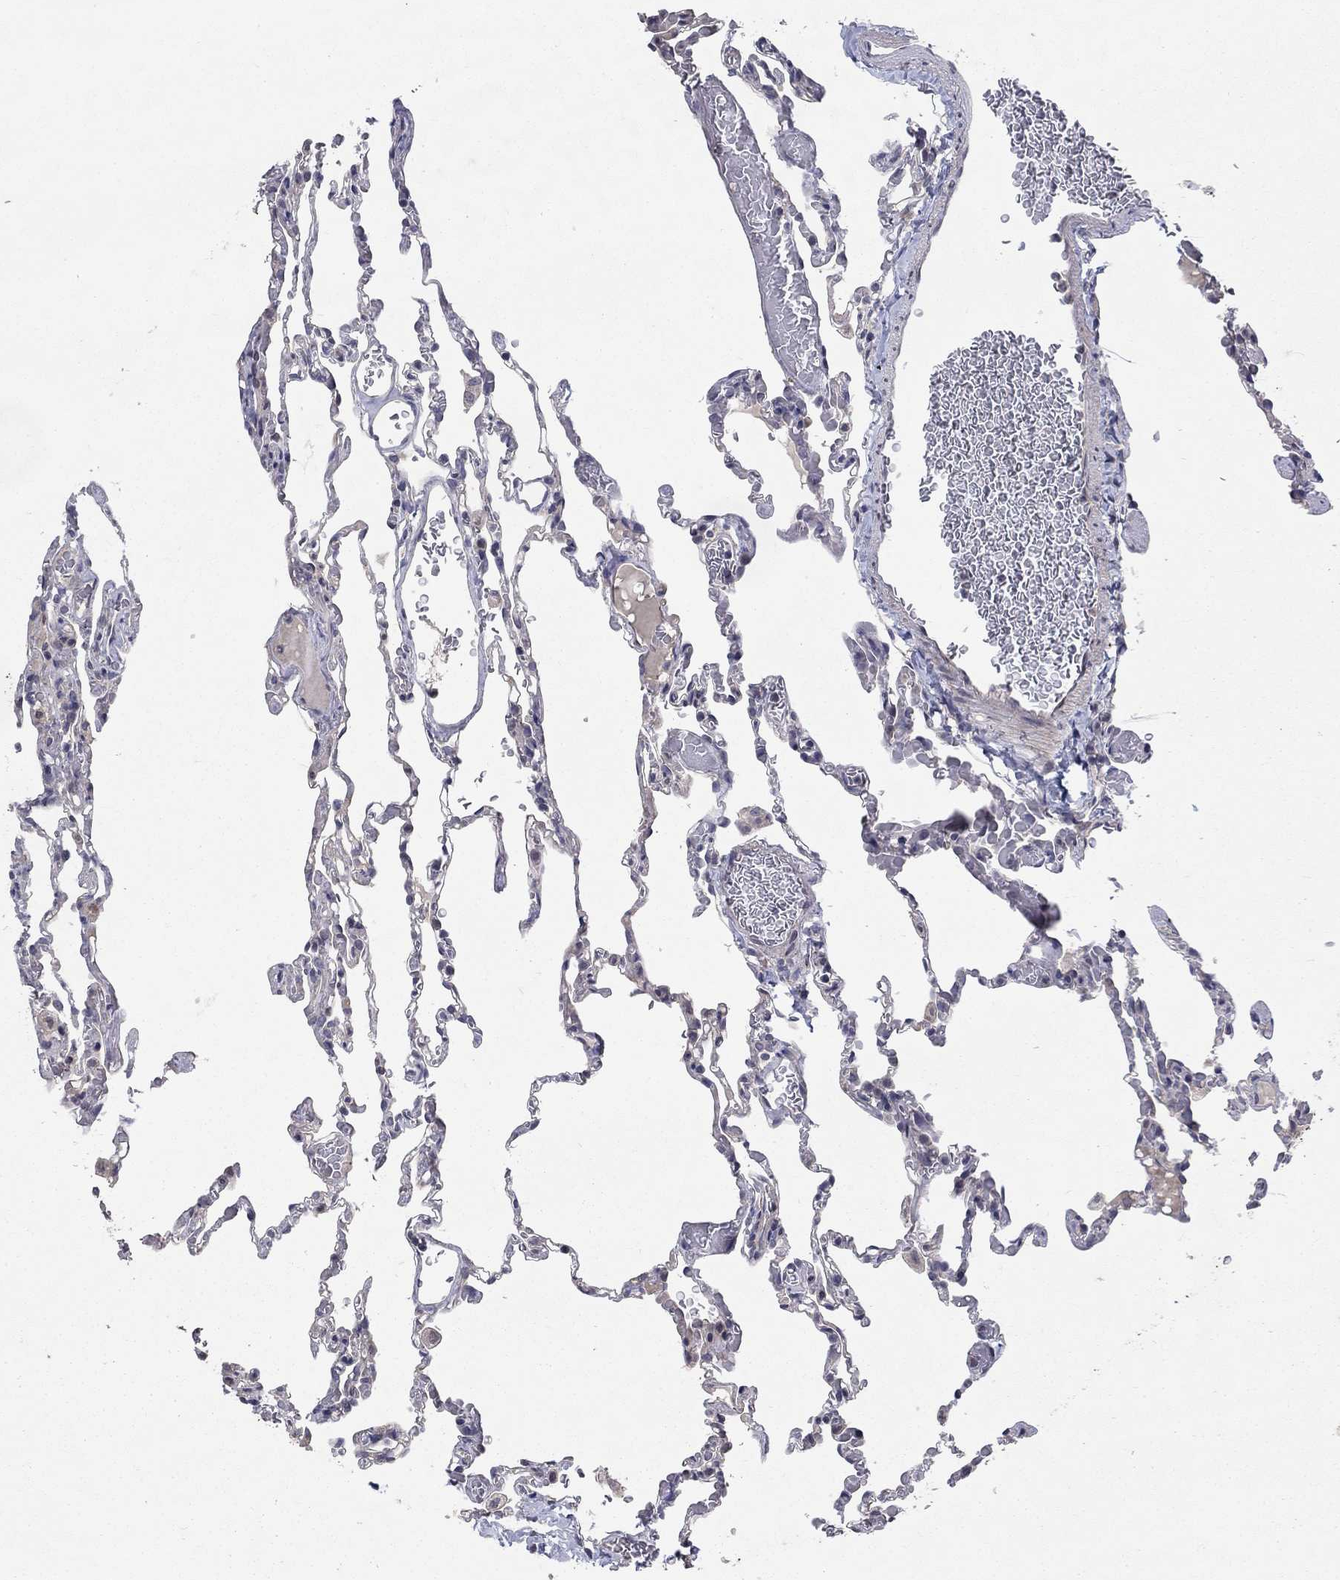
{"staining": {"intensity": "negative", "quantity": "none", "location": "none"}, "tissue": "lung", "cell_type": "Alveolar cells", "image_type": "normal", "snomed": [{"axis": "morphology", "description": "Normal tissue, NOS"}, {"axis": "topography", "description": "Lung"}], "caption": "DAB immunohistochemical staining of normal lung demonstrates no significant expression in alveolar cells.", "gene": "FAM3B", "patient": {"sex": "female", "age": 43}}